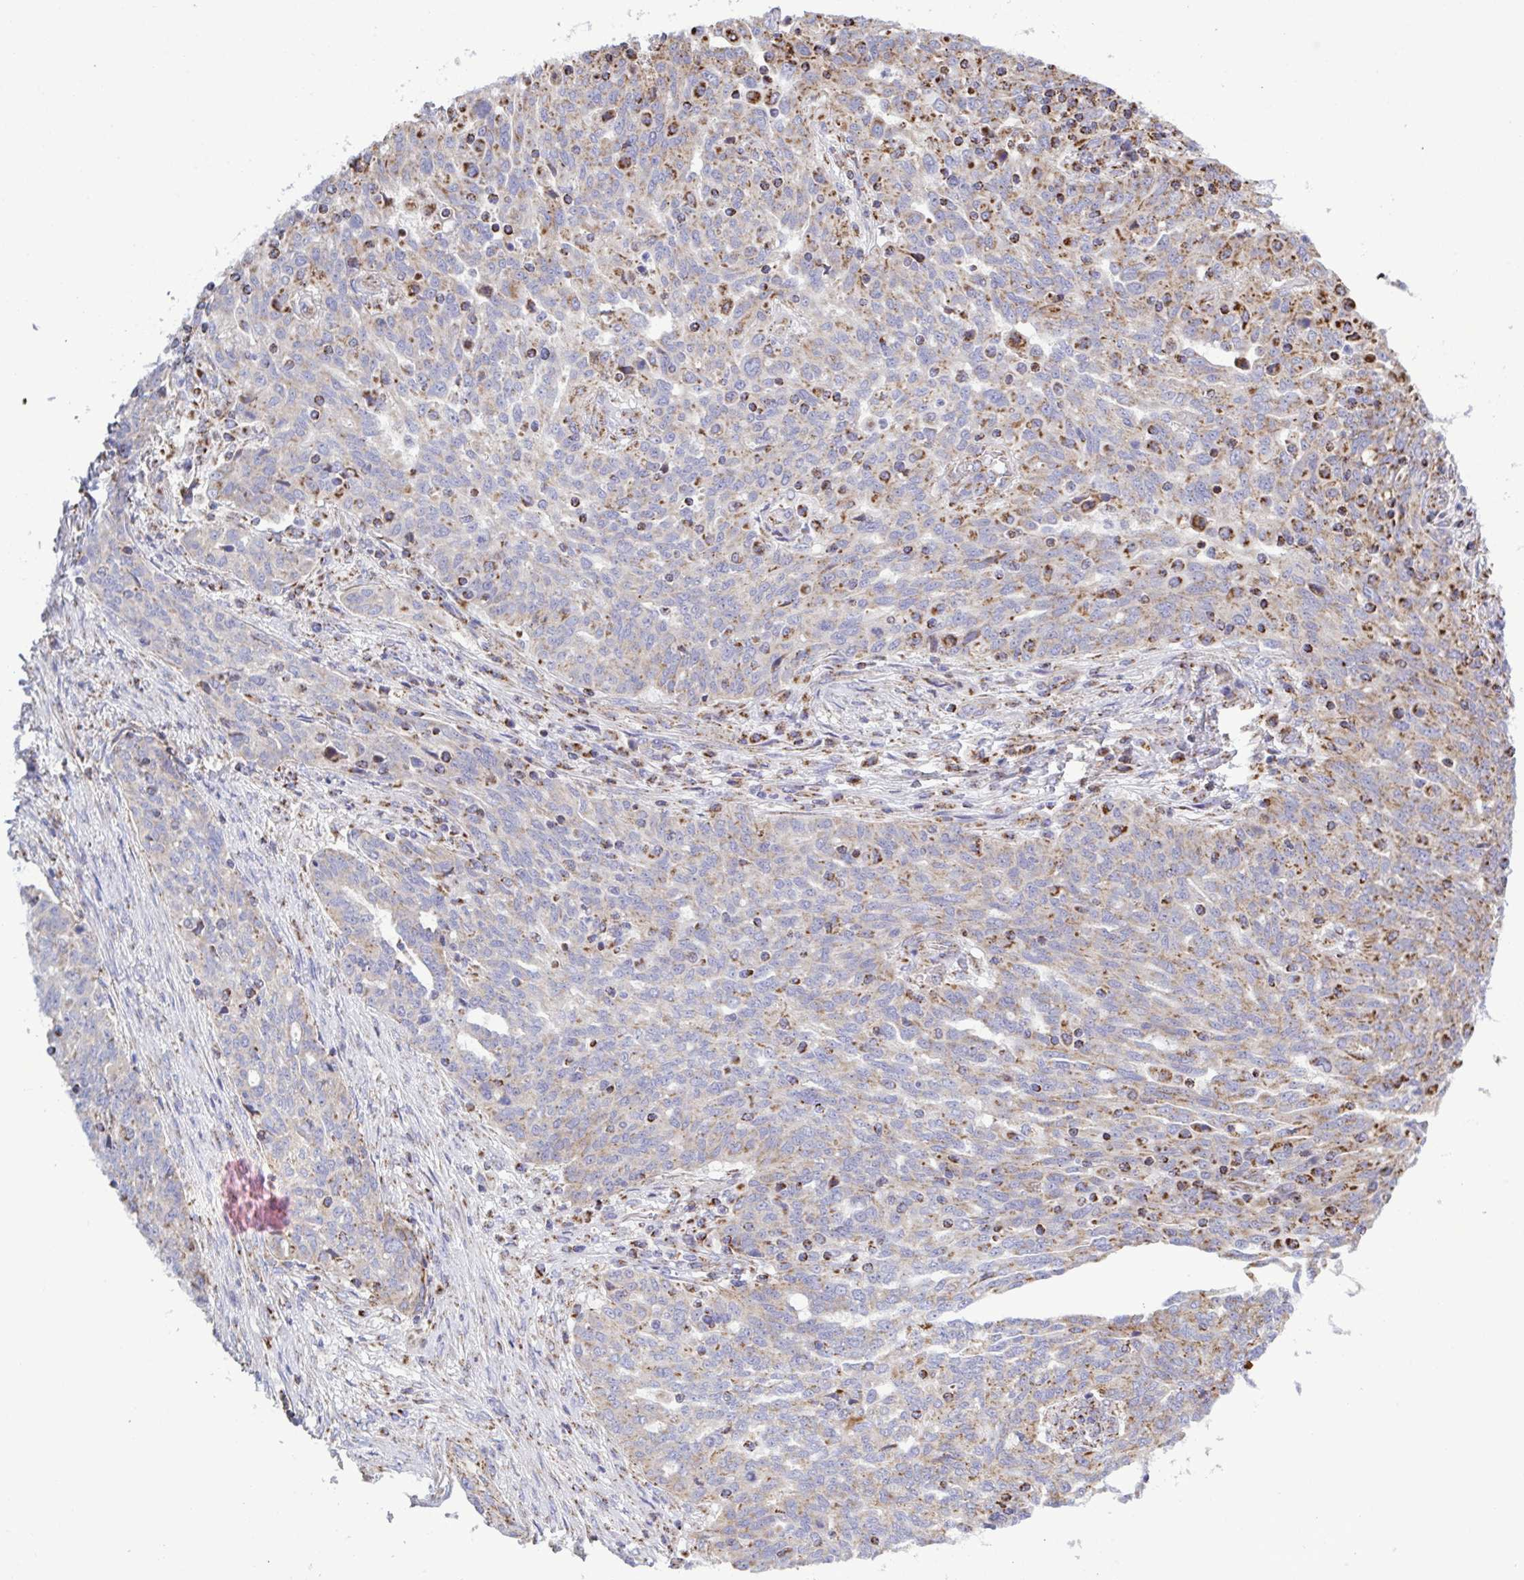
{"staining": {"intensity": "moderate", "quantity": "25%-75%", "location": "cytoplasmic/membranous"}, "tissue": "ovarian cancer", "cell_type": "Tumor cells", "image_type": "cancer", "snomed": [{"axis": "morphology", "description": "Cystadenocarcinoma, serous, NOS"}, {"axis": "topography", "description": "Ovary"}], "caption": "Moderate cytoplasmic/membranous expression for a protein is appreciated in approximately 25%-75% of tumor cells of ovarian cancer using immunohistochemistry.", "gene": "CSDE1", "patient": {"sex": "female", "age": 67}}